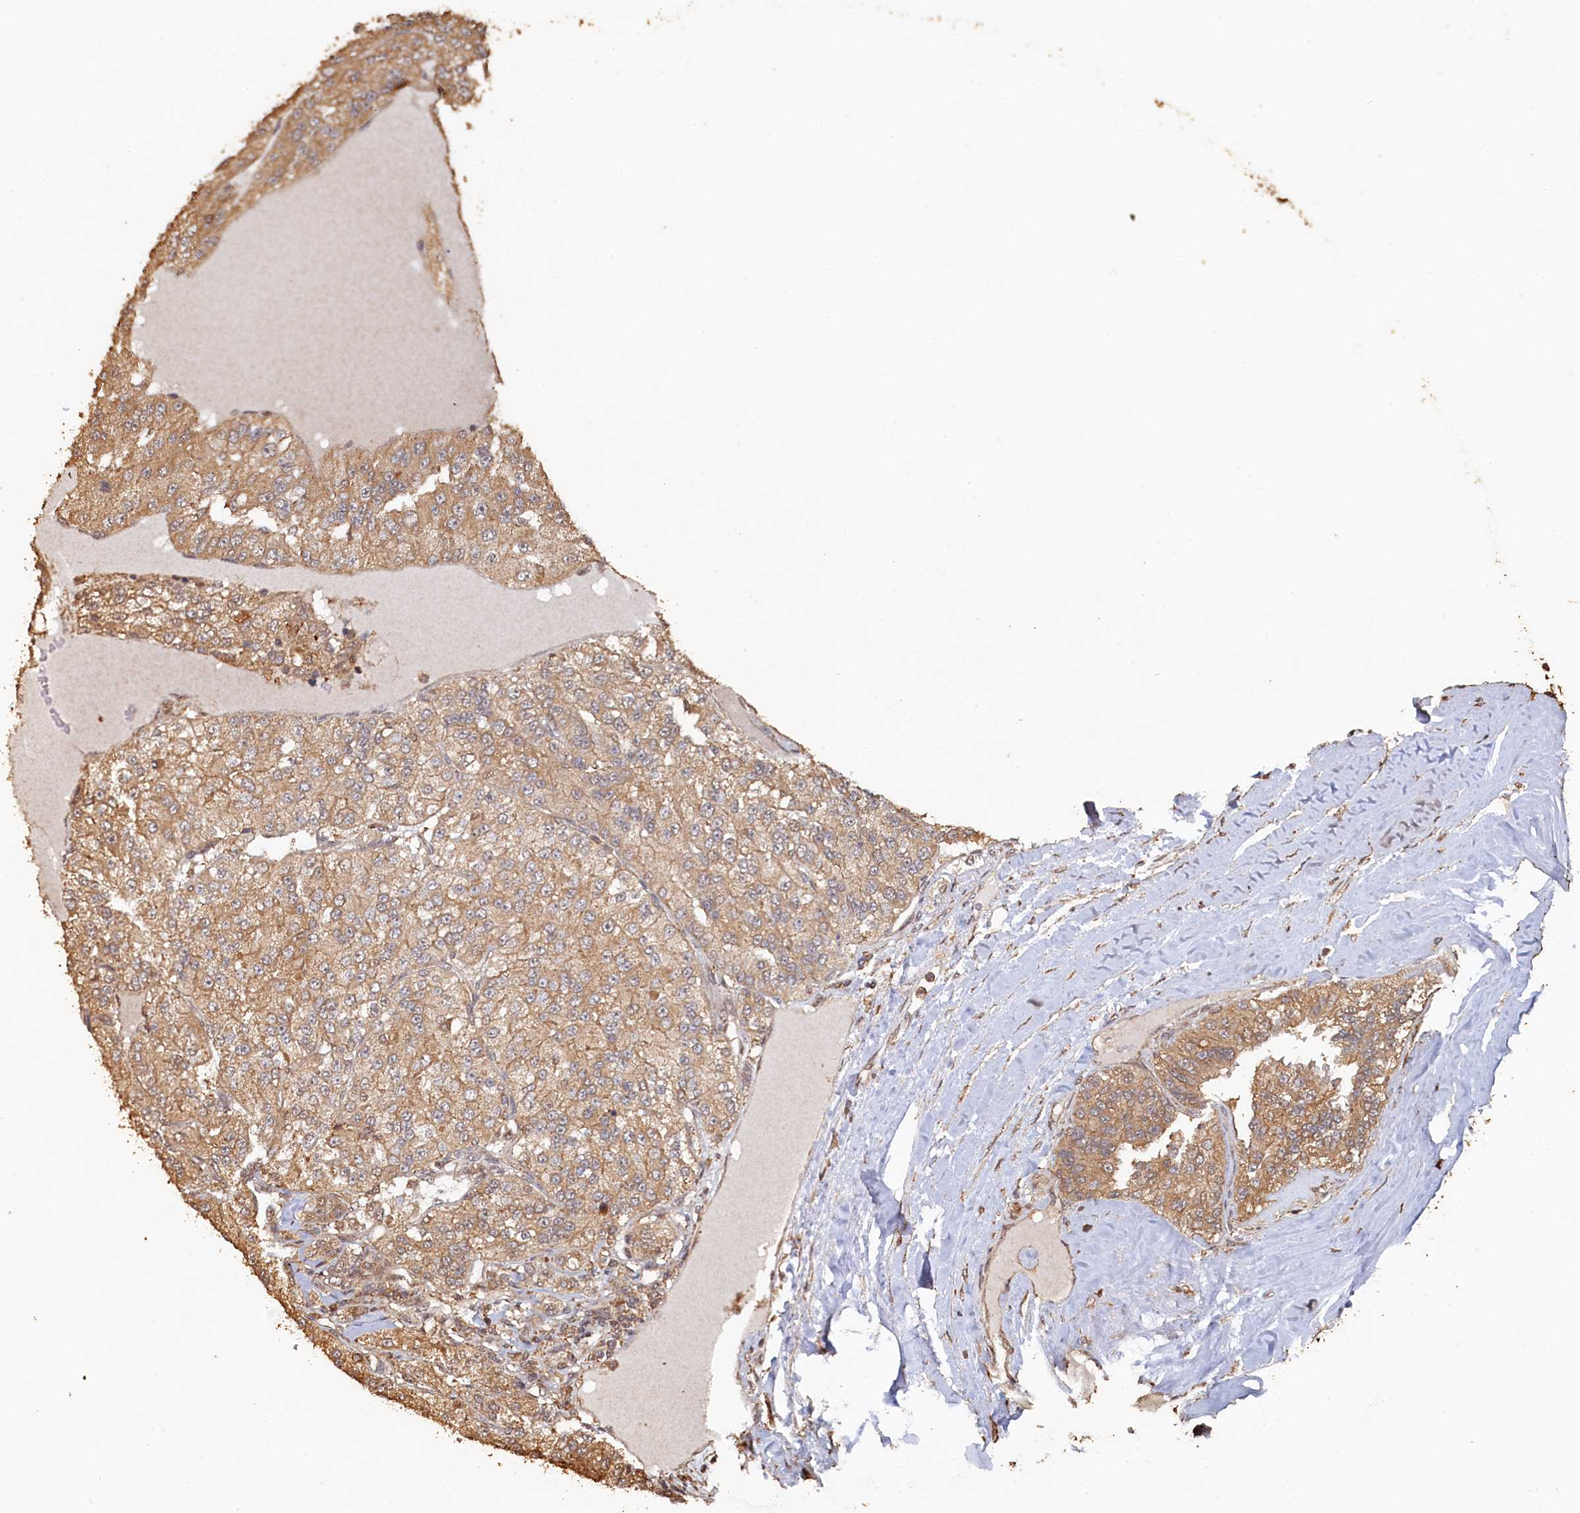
{"staining": {"intensity": "moderate", "quantity": ">75%", "location": "cytoplasmic/membranous"}, "tissue": "renal cancer", "cell_type": "Tumor cells", "image_type": "cancer", "snomed": [{"axis": "morphology", "description": "Adenocarcinoma, NOS"}, {"axis": "topography", "description": "Kidney"}], "caption": "Human renal adenocarcinoma stained with a brown dye reveals moderate cytoplasmic/membranous positive staining in approximately >75% of tumor cells.", "gene": "PIGN", "patient": {"sex": "female", "age": 63}}